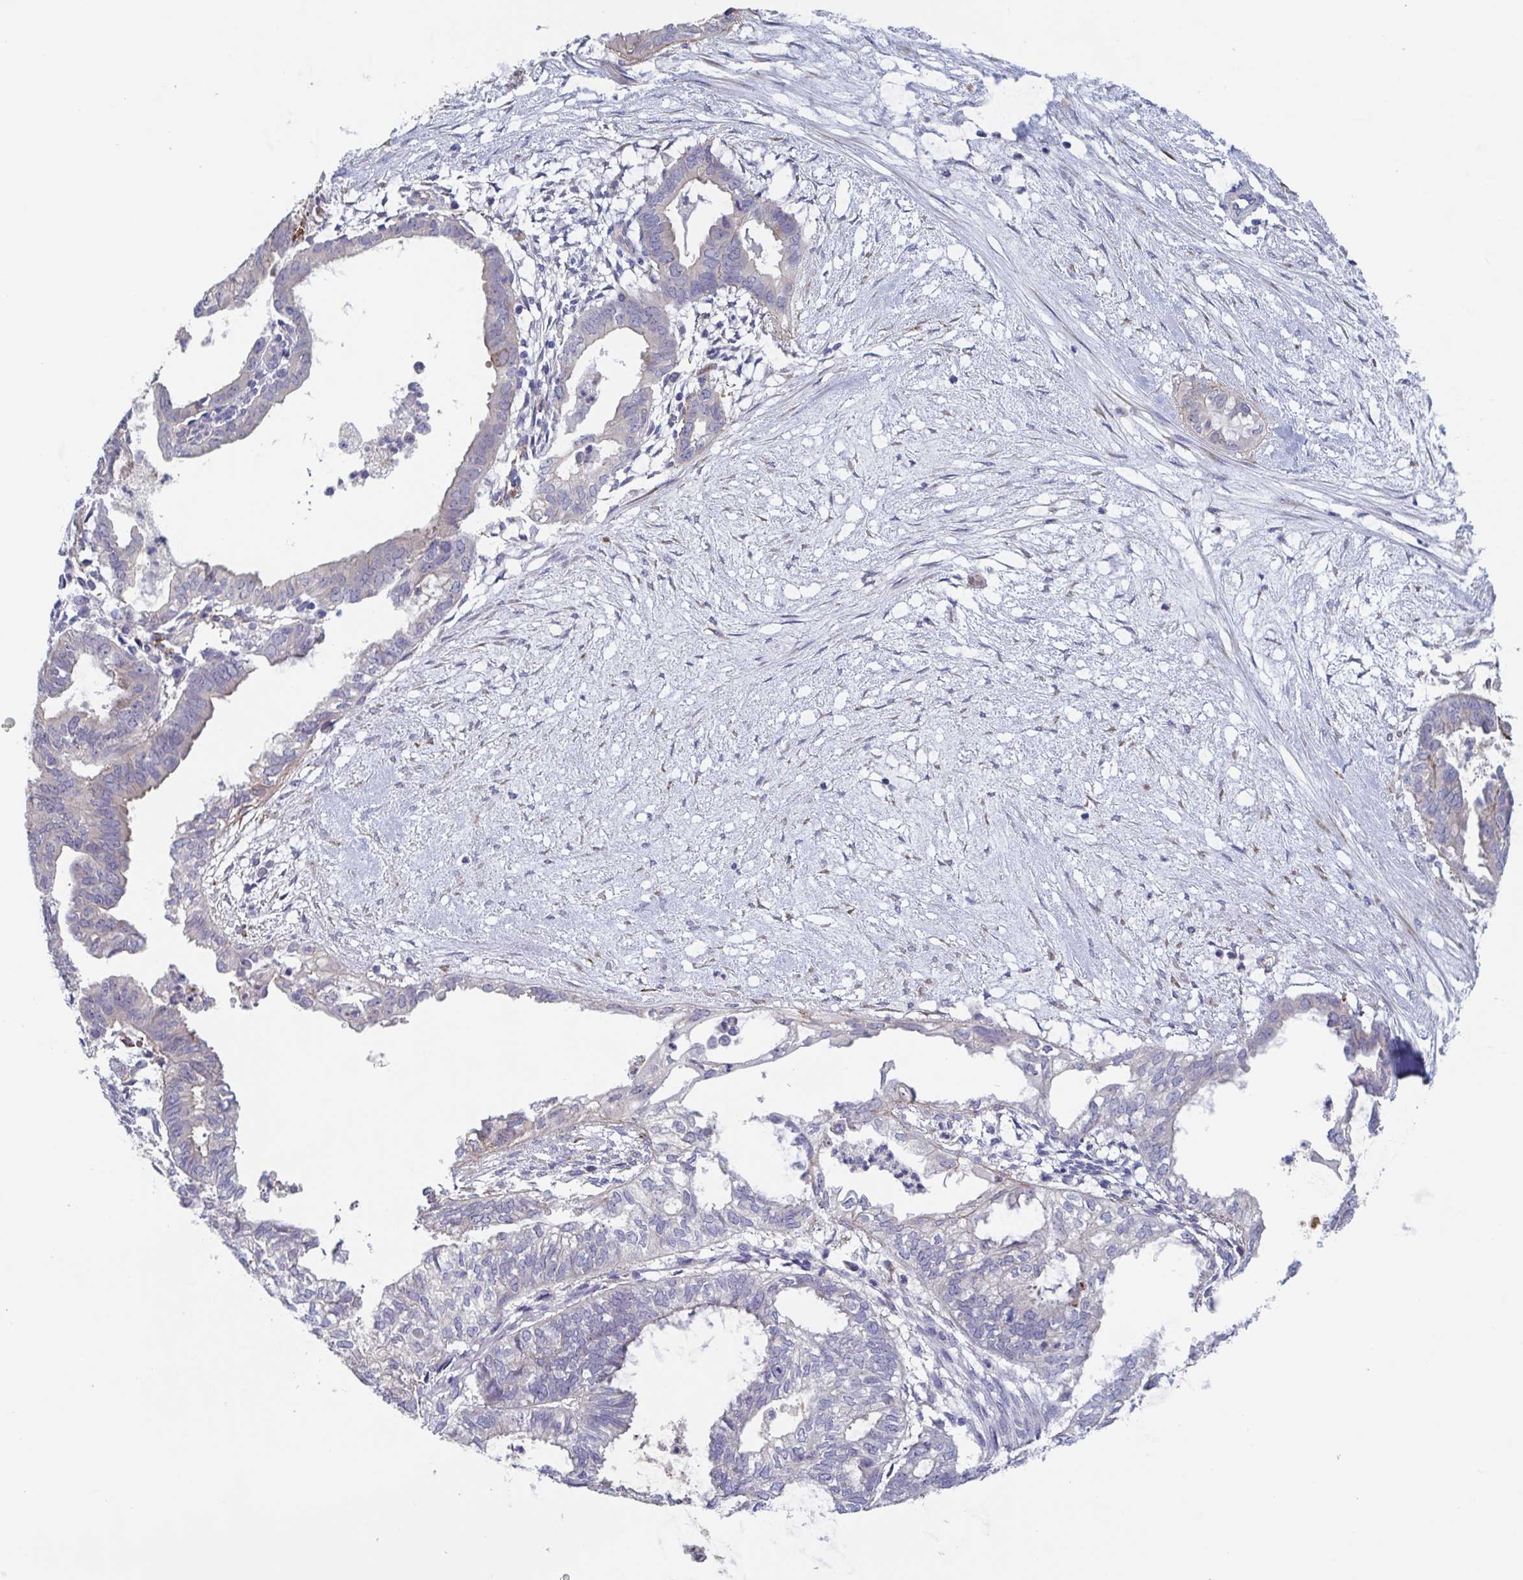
{"staining": {"intensity": "negative", "quantity": "none", "location": "none"}, "tissue": "ovarian cancer", "cell_type": "Tumor cells", "image_type": "cancer", "snomed": [{"axis": "morphology", "description": "Carcinoma, endometroid"}, {"axis": "topography", "description": "Ovary"}], "caption": "This is an immunohistochemistry (IHC) histopathology image of ovarian cancer. There is no staining in tumor cells.", "gene": "ST14", "patient": {"sex": "female", "age": 64}}